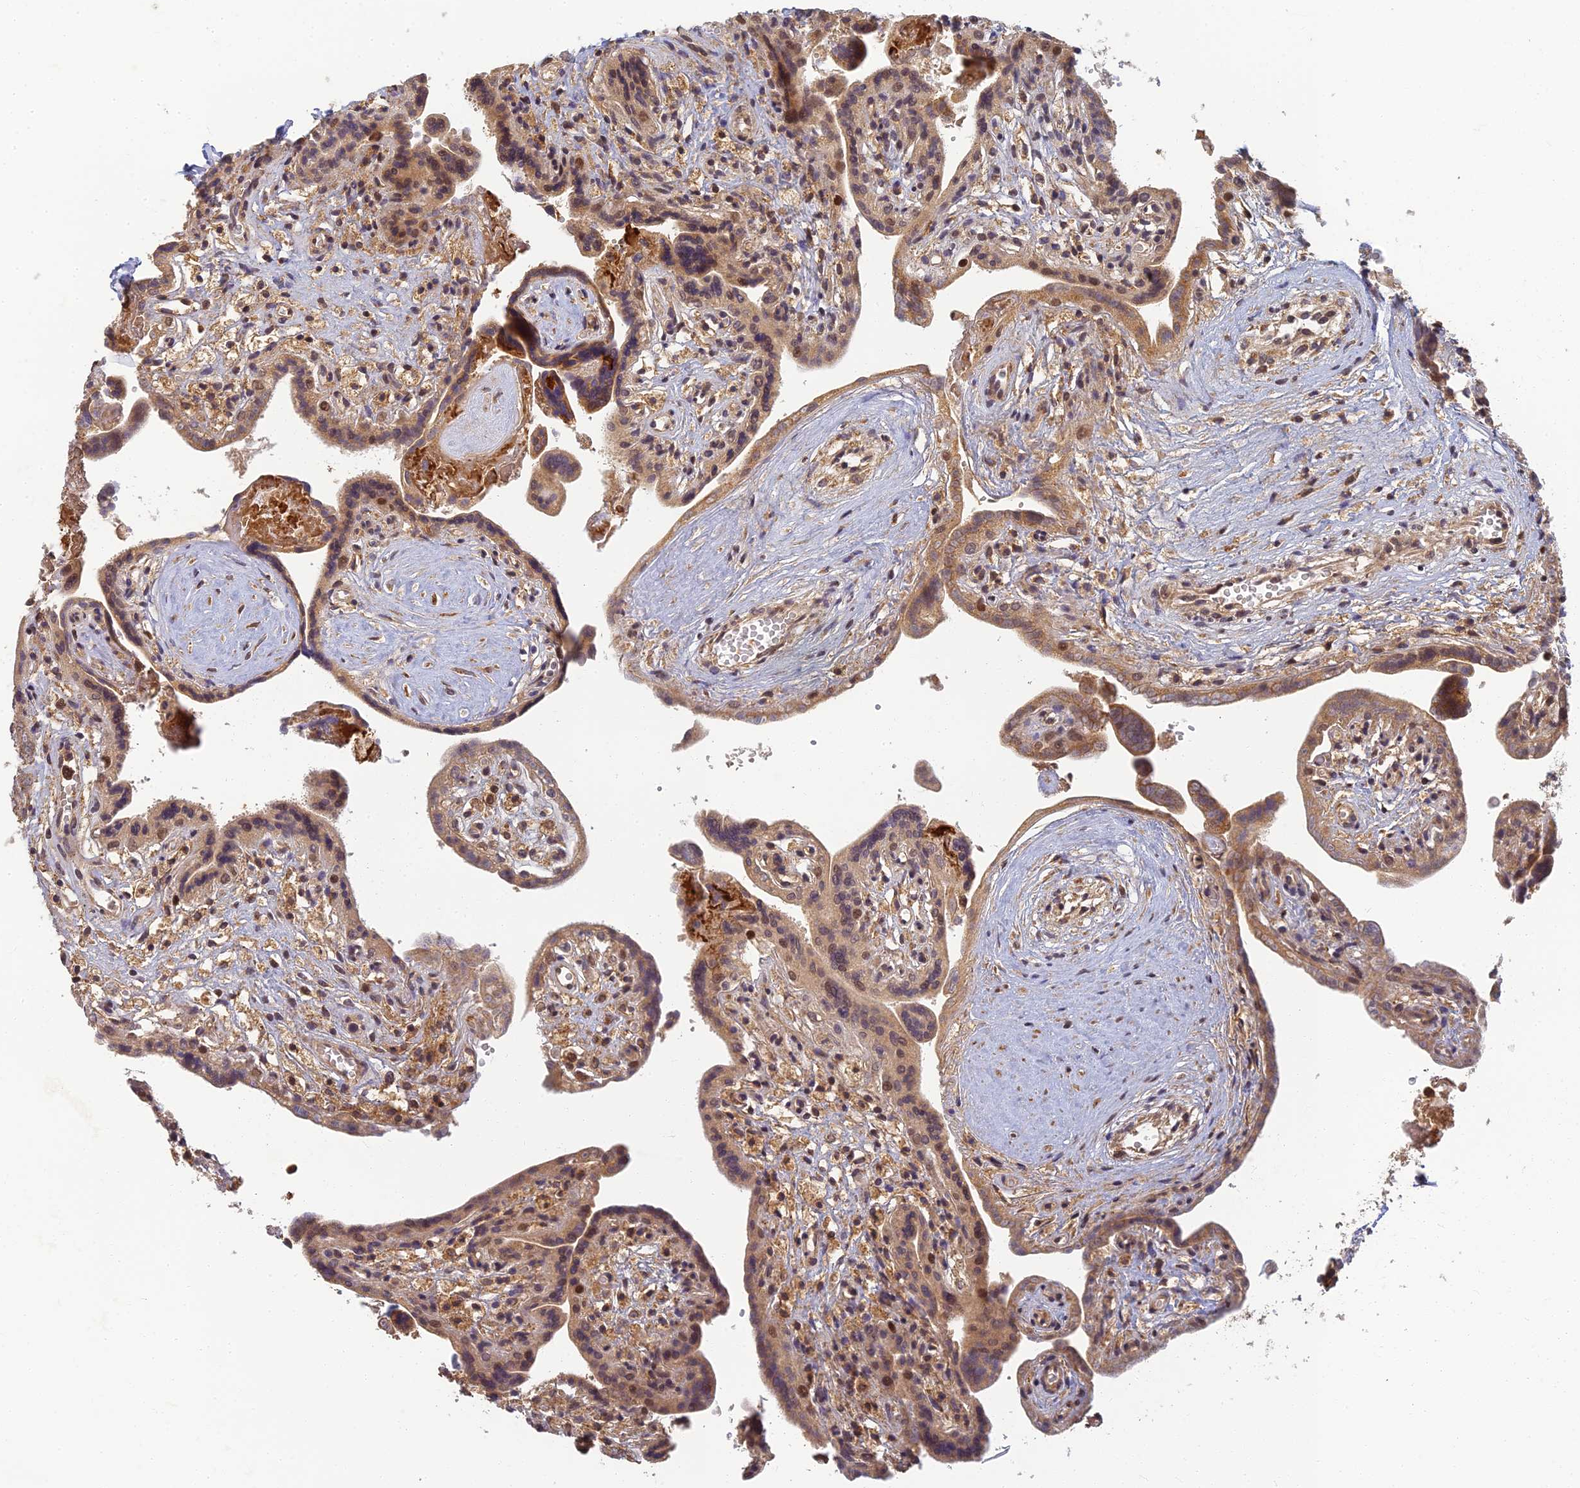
{"staining": {"intensity": "moderate", "quantity": ">75%", "location": "cytoplasmic/membranous"}, "tissue": "placenta", "cell_type": "Trophoblastic cells", "image_type": "normal", "snomed": [{"axis": "morphology", "description": "Normal tissue, NOS"}, {"axis": "topography", "description": "Placenta"}], "caption": "The immunohistochemical stain highlights moderate cytoplasmic/membranous positivity in trophoblastic cells of benign placenta. (DAB (3,3'-diaminobenzidine) IHC with brightfield microscopy, high magnification).", "gene": "RGL3", "patient": {"sex": "female", "age": 37}}